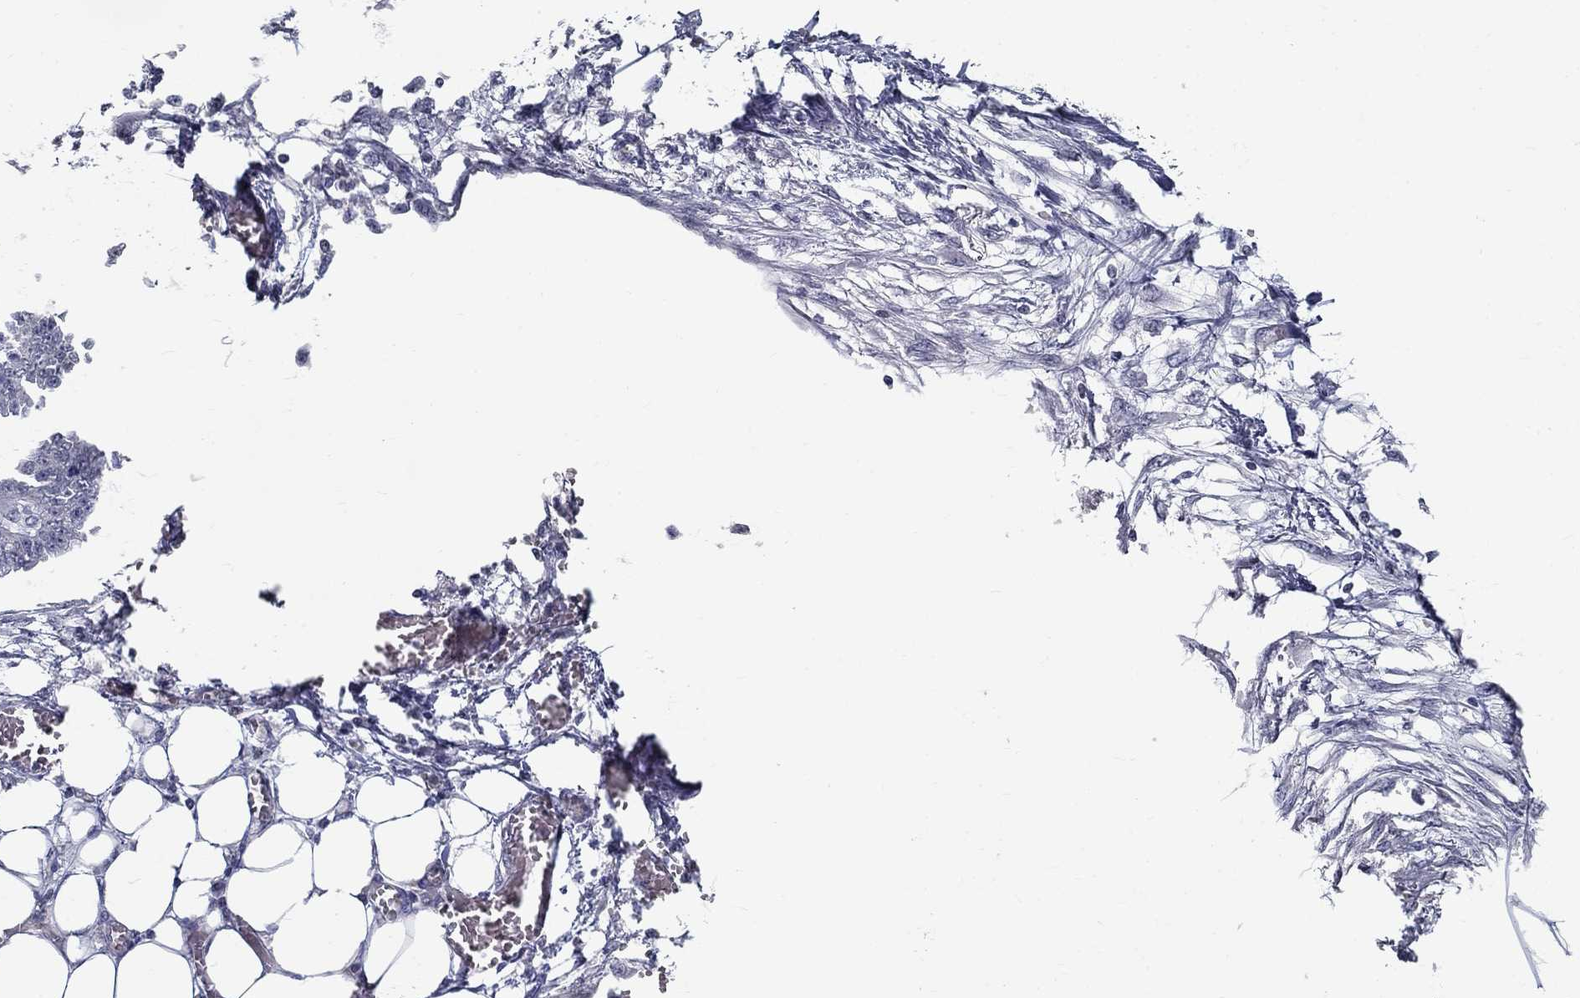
{"staining": {"intensity": "negative", "quantity": "none", "location": "none"}, "tissue": "endometrial cancer", "cell_type": "Tumor cells", "image_type": "cancer", "snomed": [{"axis": "morphology", "description": "Adenocarcinoma, NOS"}, {"axis": "morphology", "description": "Adenocarcinoma, metastatic, NOS"}, {"axis": "topography", "description": "Adipose tissue"}, {"axis": "topography", "description": "Endometrium"}], "caption": "High magnification brightfield microscopy of endometrial adenocarcinoma stained with DAB (brown) and counterstained with hematoxylin (blue): tumor cells show no significant expression.", "gene": "GUCA1A", "patient": {"sex": "female", "age": 67}}